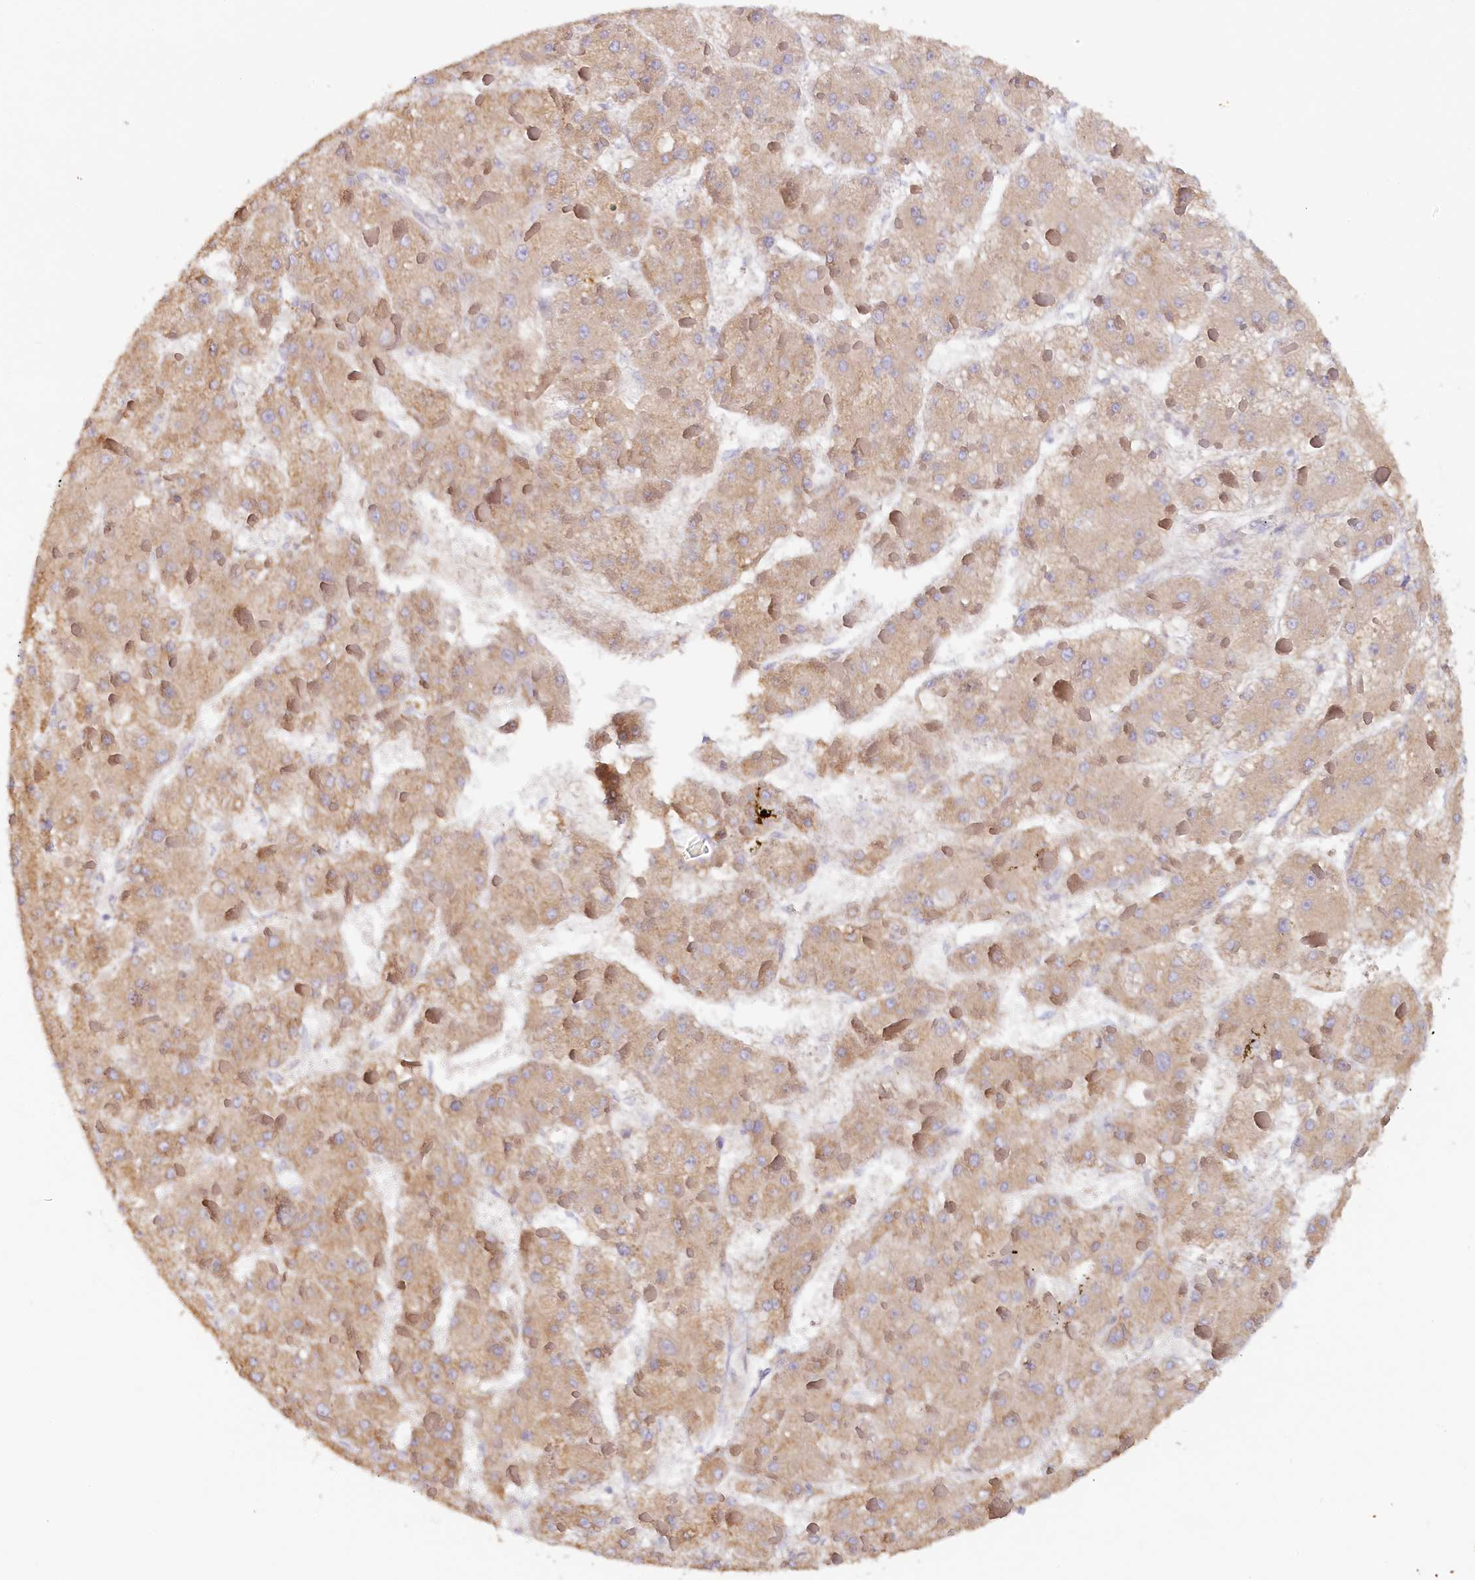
{"staining": {"intensity": "moderate", "quantity": ">75%", "location": "cytoplasmic/membranous"}, "tissue": "liver cancer", "cell_type": "Tumor cells", "image_type": "cancer", "snomed": [{"axis": "morphology", "description": "Carcinoma, Hepatocellular, NOS"}, {"axis": "topography", "description": "Liver"}], "caption": "A brown stain shows moderate cytoplasmic/membranous expression of a protein in liver cancer tumor cells. The staining was performed using DAB (3,3'-diaminobenzidine) to visualize the protein expression in brown, while the nuclei were stained in blue with hematoxylin (Magnification: 20x).", "gene": "PAIP2", "patient": {"sex": "female", "age": 73}}